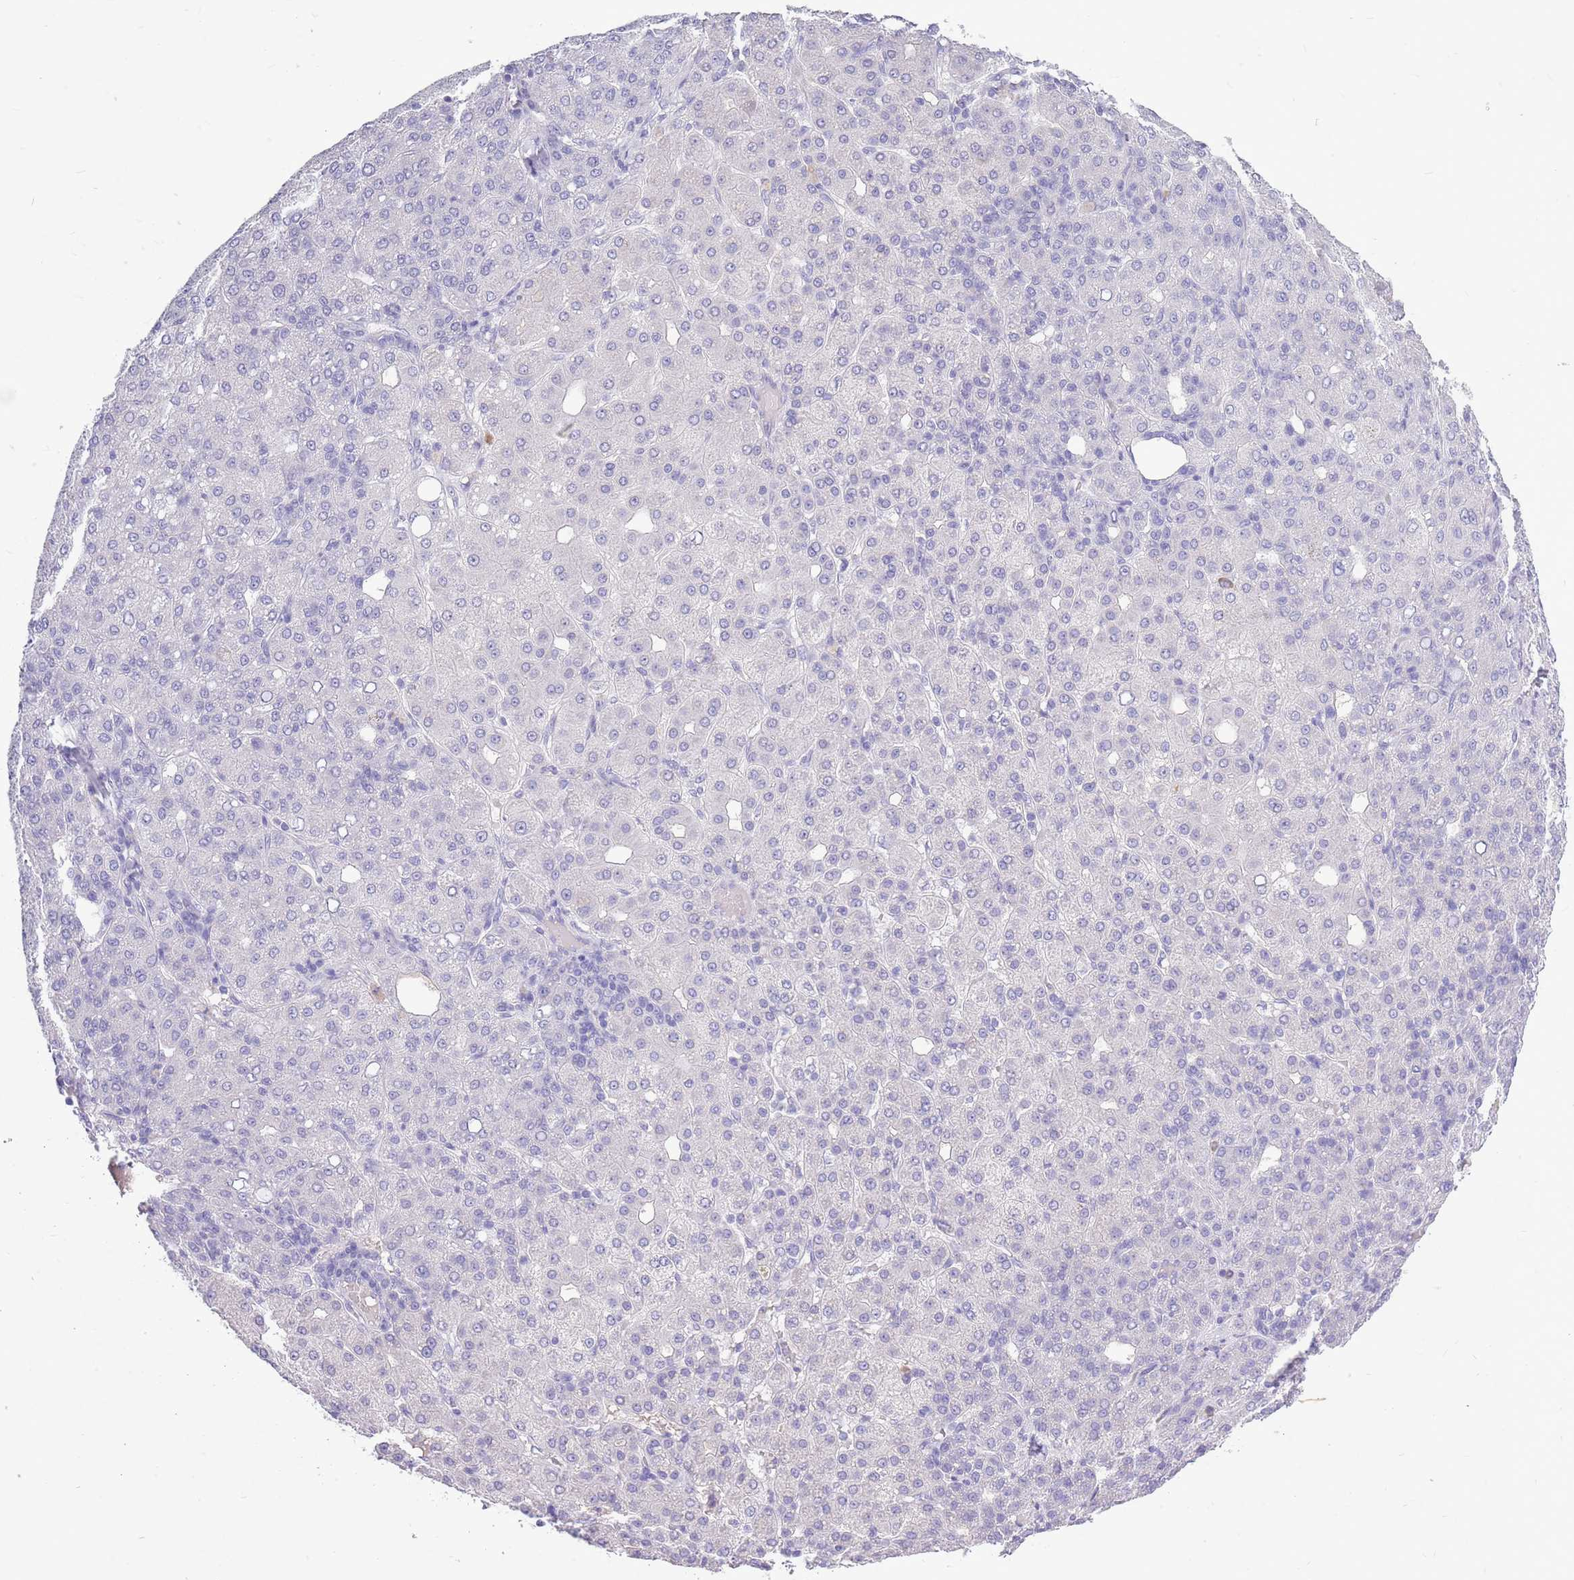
{"staining": {"intensity": "negative", "quantity": "none", "location": "none"}, "tissue": "liver cancer", "cell_type": "Tumor cells", "image_type": "cancer", "snomed": [{"axis": "morphology", "description": "Carcinoma, Hepatocellular, NOS"}, {"axis": "topography", "description": "Liver"}], "caption": "IHC micrograph of human liver hepatocellular carcinoma stained for a protein (brown), which displays no expression in tumor cells.", "gene": "ZNF425", "patient": {"sex": "male", "age": 65}}